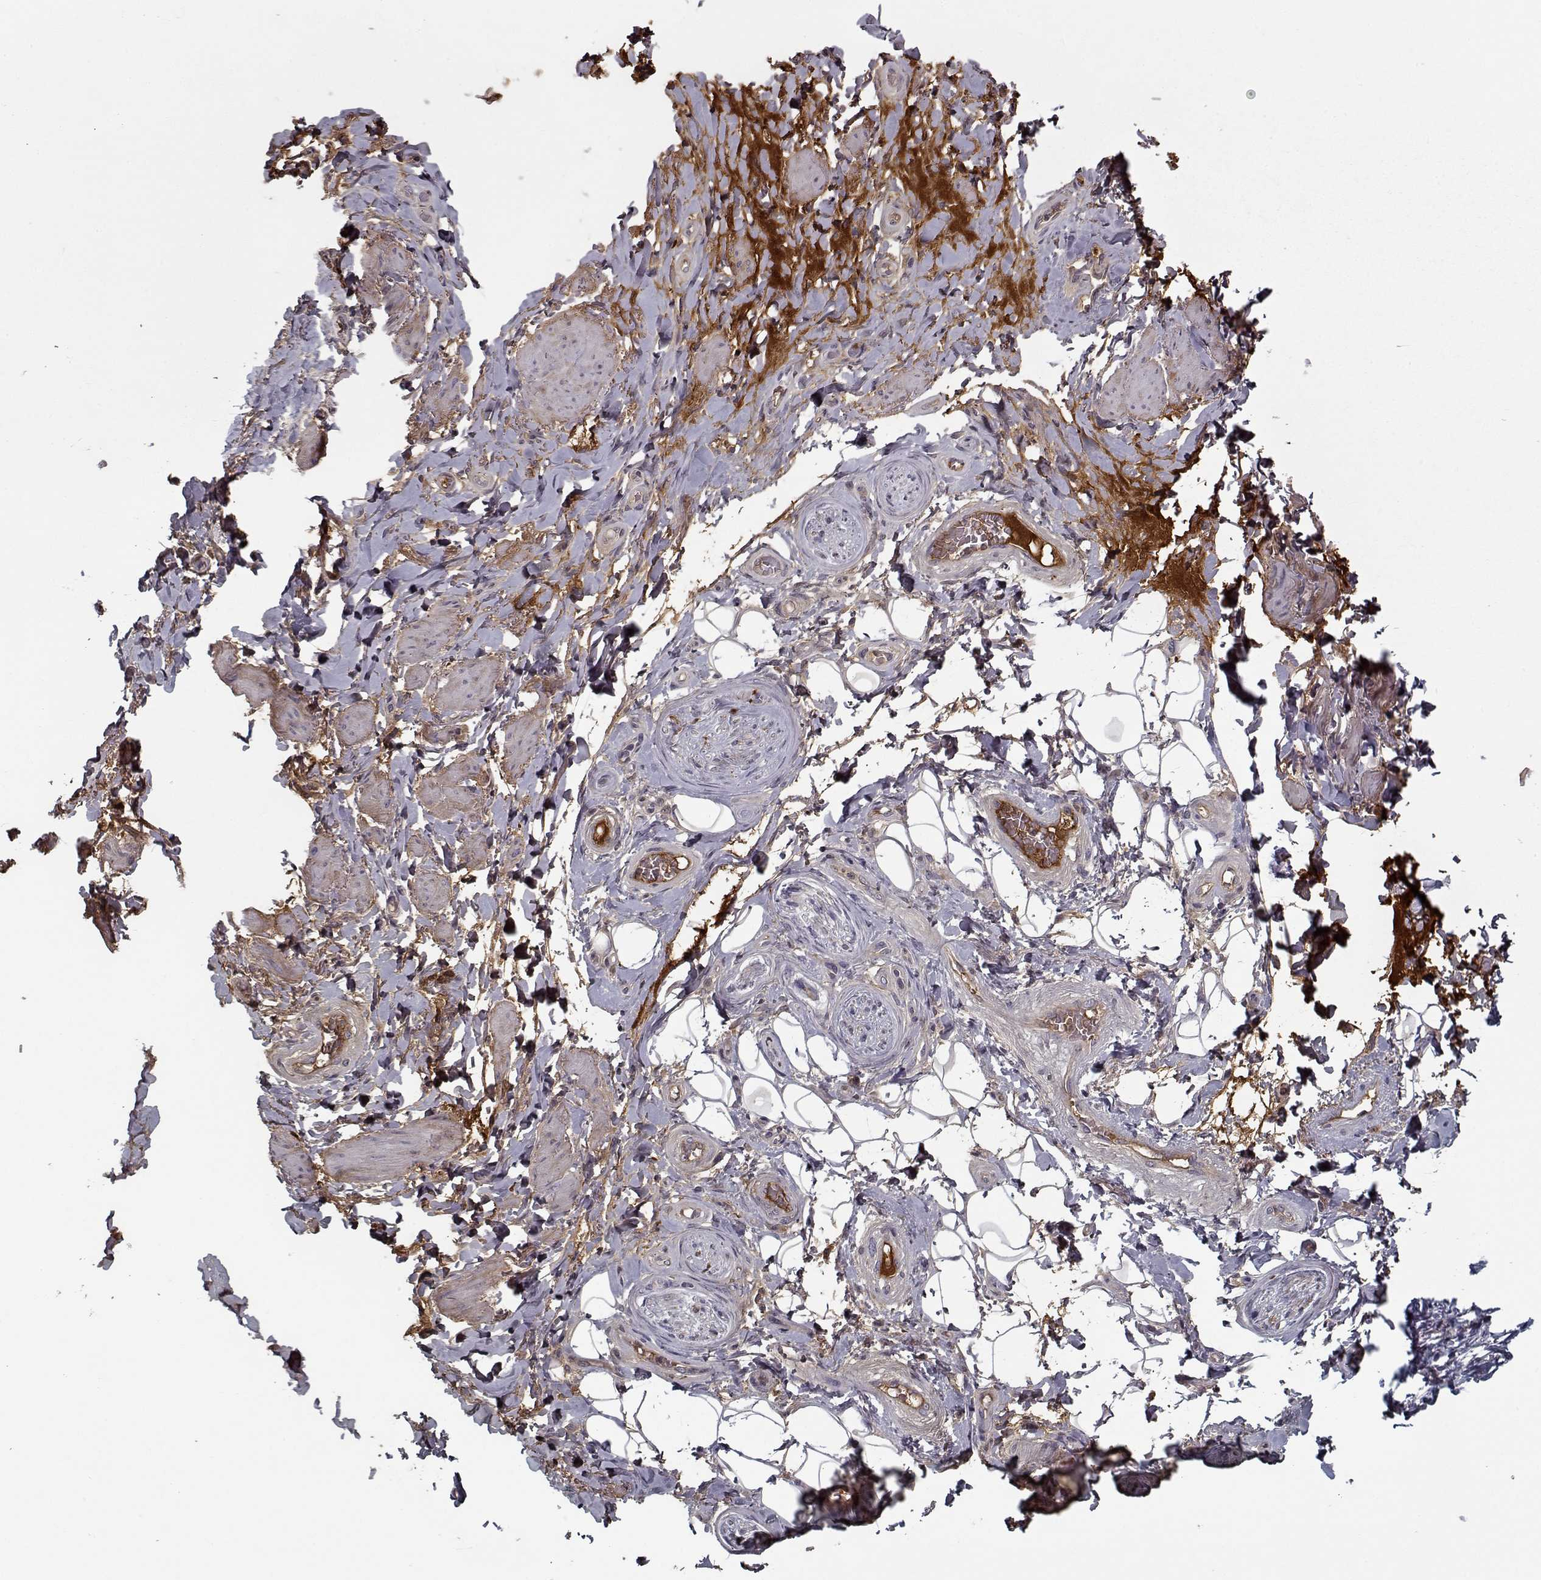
{"staining": {"intensity": "negative", "quantity": "none", "location": "none"}, "tissue": "adipose tissue", "cell_type": "Adipocytes", "image_type": "normal", "snomed": [{"axis": "morphology", "description": "Normal tissue, NOS"}, {"axis": "topography", "description": "Anal"}, {"axis": "topography", "description": "Peripheral nerve tissue"}], "caption": "IHC photomicrograph of unremarkable adipose tissue: adipose tissue stained with DAB displays no significant protein staining in adipocytes. (DAB (3,3'-diaminobenzidine) immunohistochemistry (IHC) visualized using brightfield microscopy, high magnification).", "gene": "AFM", "patient": {"sex": "male", "age": 53}}